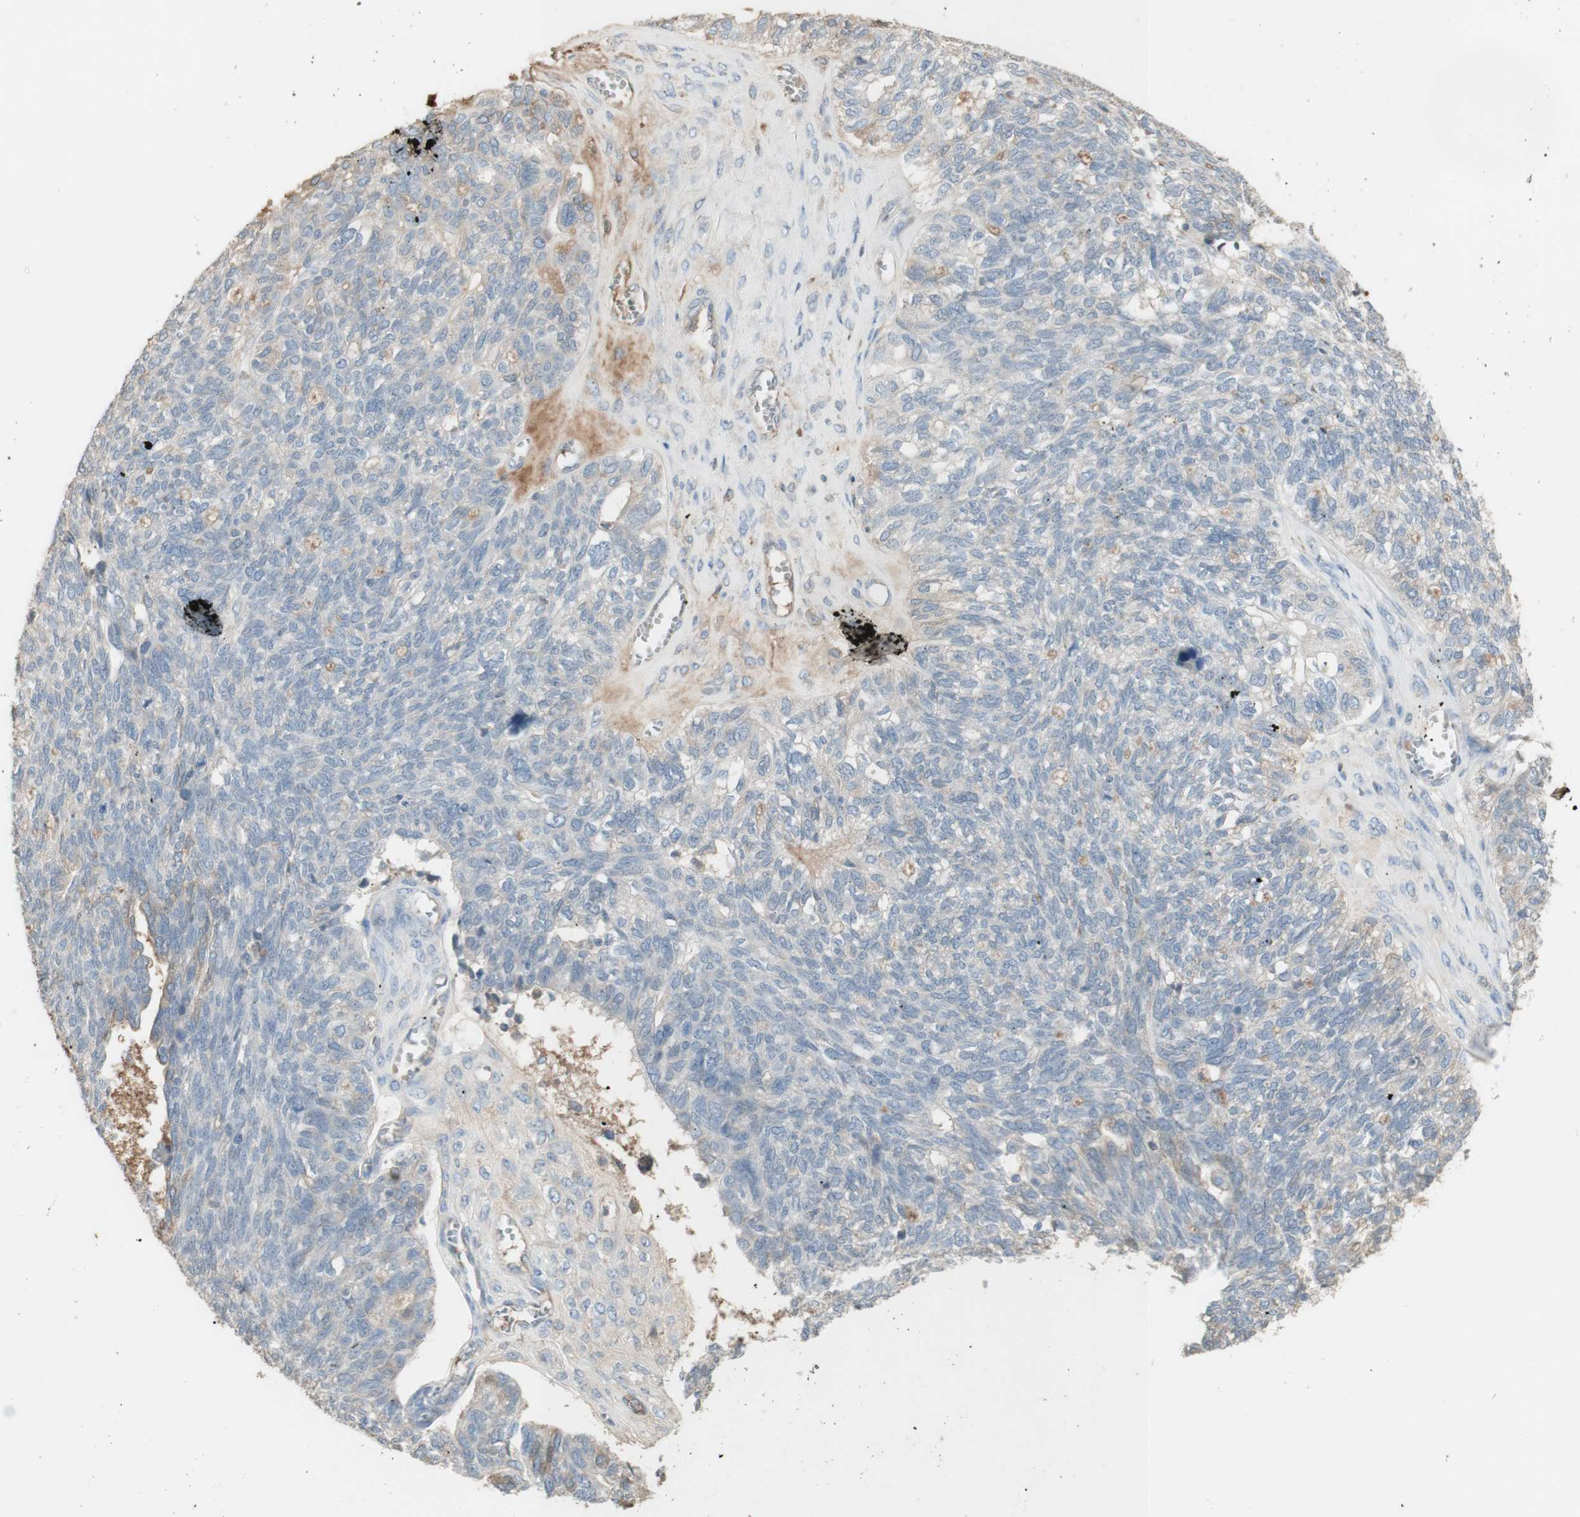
{"staining": {"intensity": "negative", "quantity": "none", "location": "none"}, "tissue": "ovarian cancer", "cell_type": "Tumor cells", "image_type": "cancer", "snomed": [{"axis": "morphology", "description": "Cystadenocarcinoma, serous, NOS"}, {"axis": "topography", "description": "Ovary"}], "caption": "This image is of ovarian cancer stained with immunohistochemistry (IHC) to label a protein in brown with the nuclei are counter-stained blue. There is no expression in tumor cells.", "gene": "IFNG", "patient": {"sex": "female", "age": 79}}